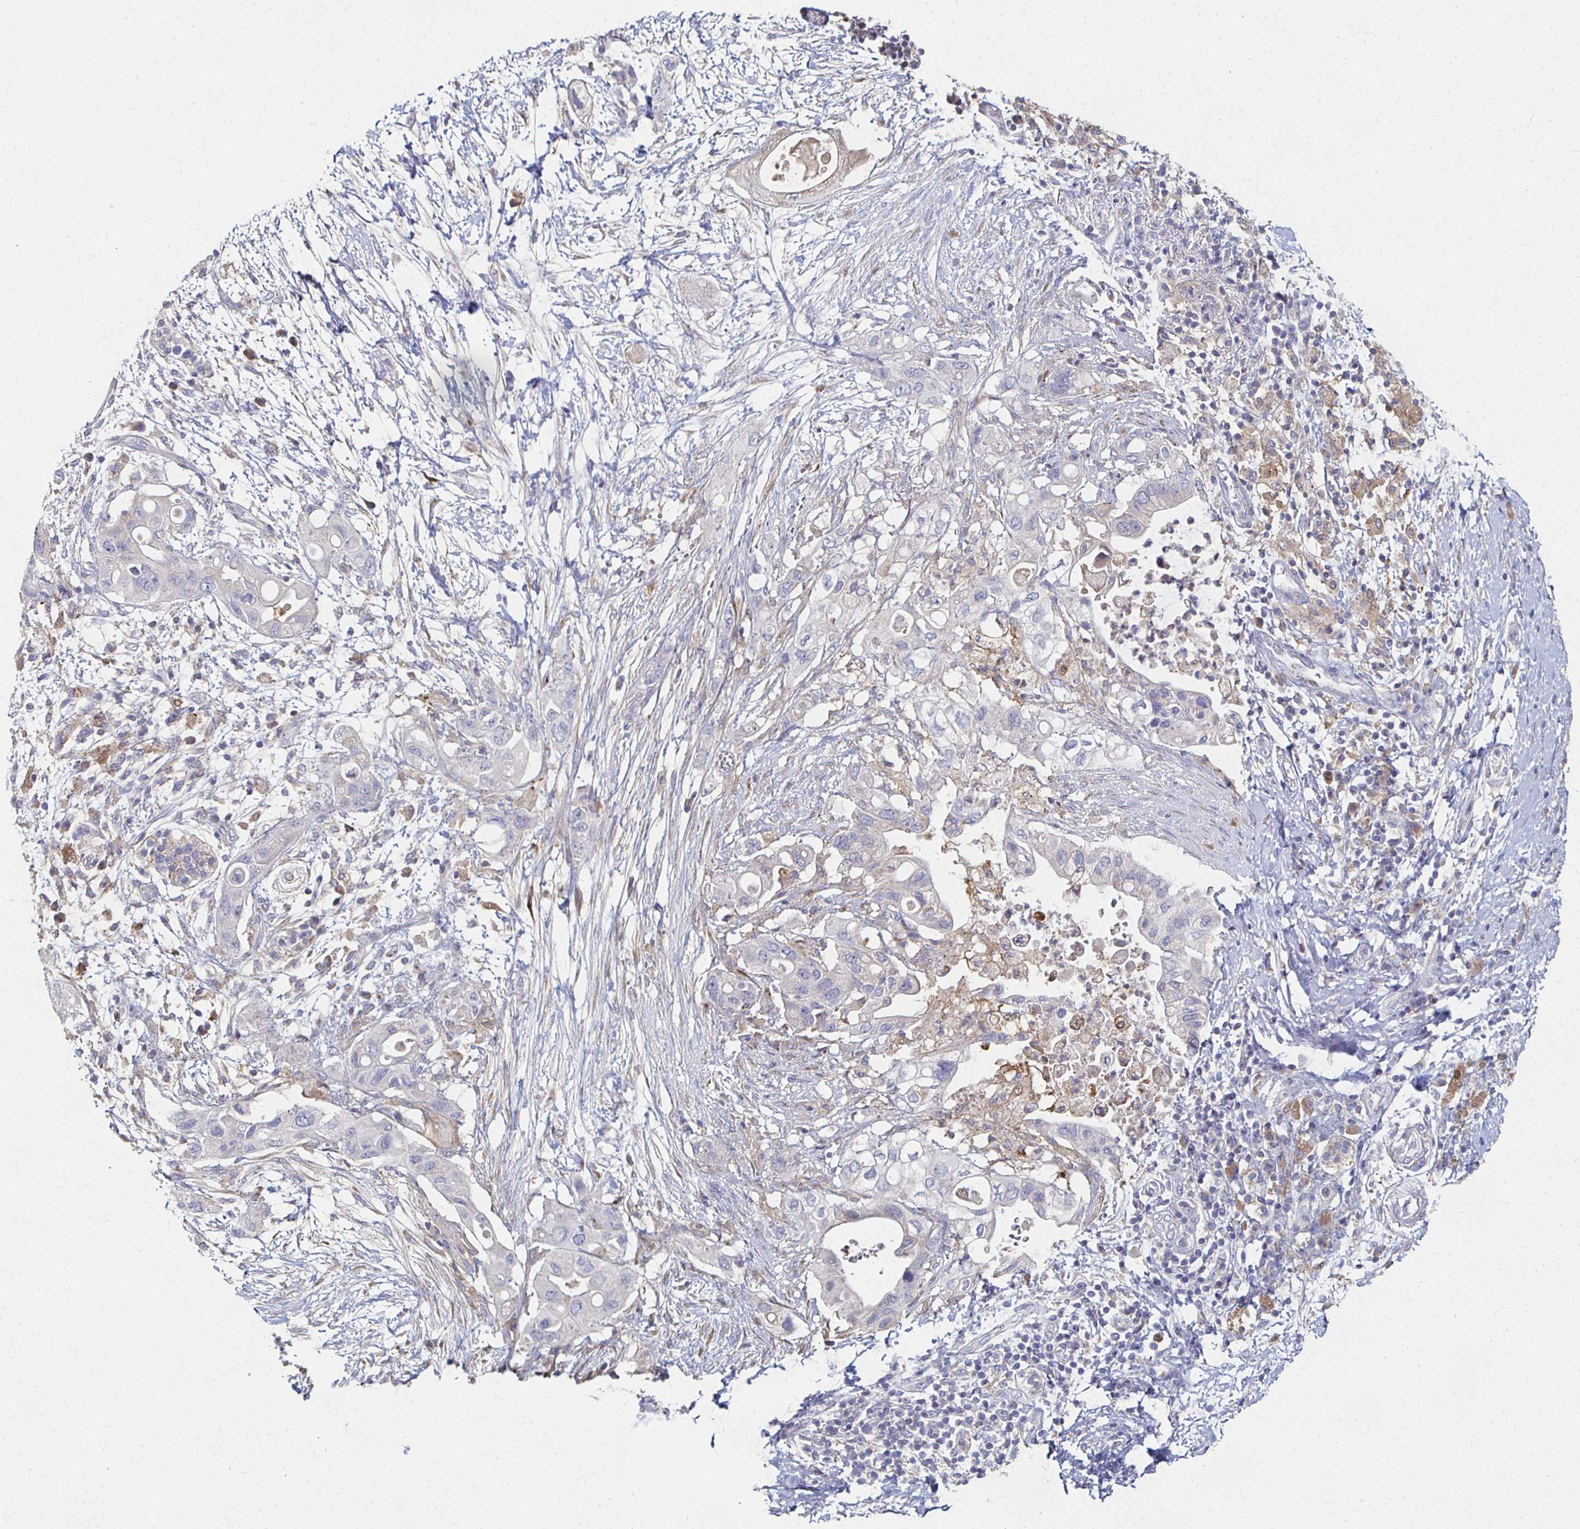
{"staining": {"intensity": "weak", "quantity": "<25%", "location": "cytoplasmic/membranous"}, "tissue": "pancreatic cancer", "cell_type": "Tumor cells", "image_type": "cancer", "snomed": [{"axis": "morphology", "description": "Adenocarcinoma, NOS"}, {"axis": "topography", "description": "Pancreas"}], "caption": "DAB immunohistochemical staining of pancreatic cancer (adenocarcinoma) demonstrates no significant positivity in tumor cells.", "gene": "CX3CR1", "patient": {"sex": "female", "age": 72}}